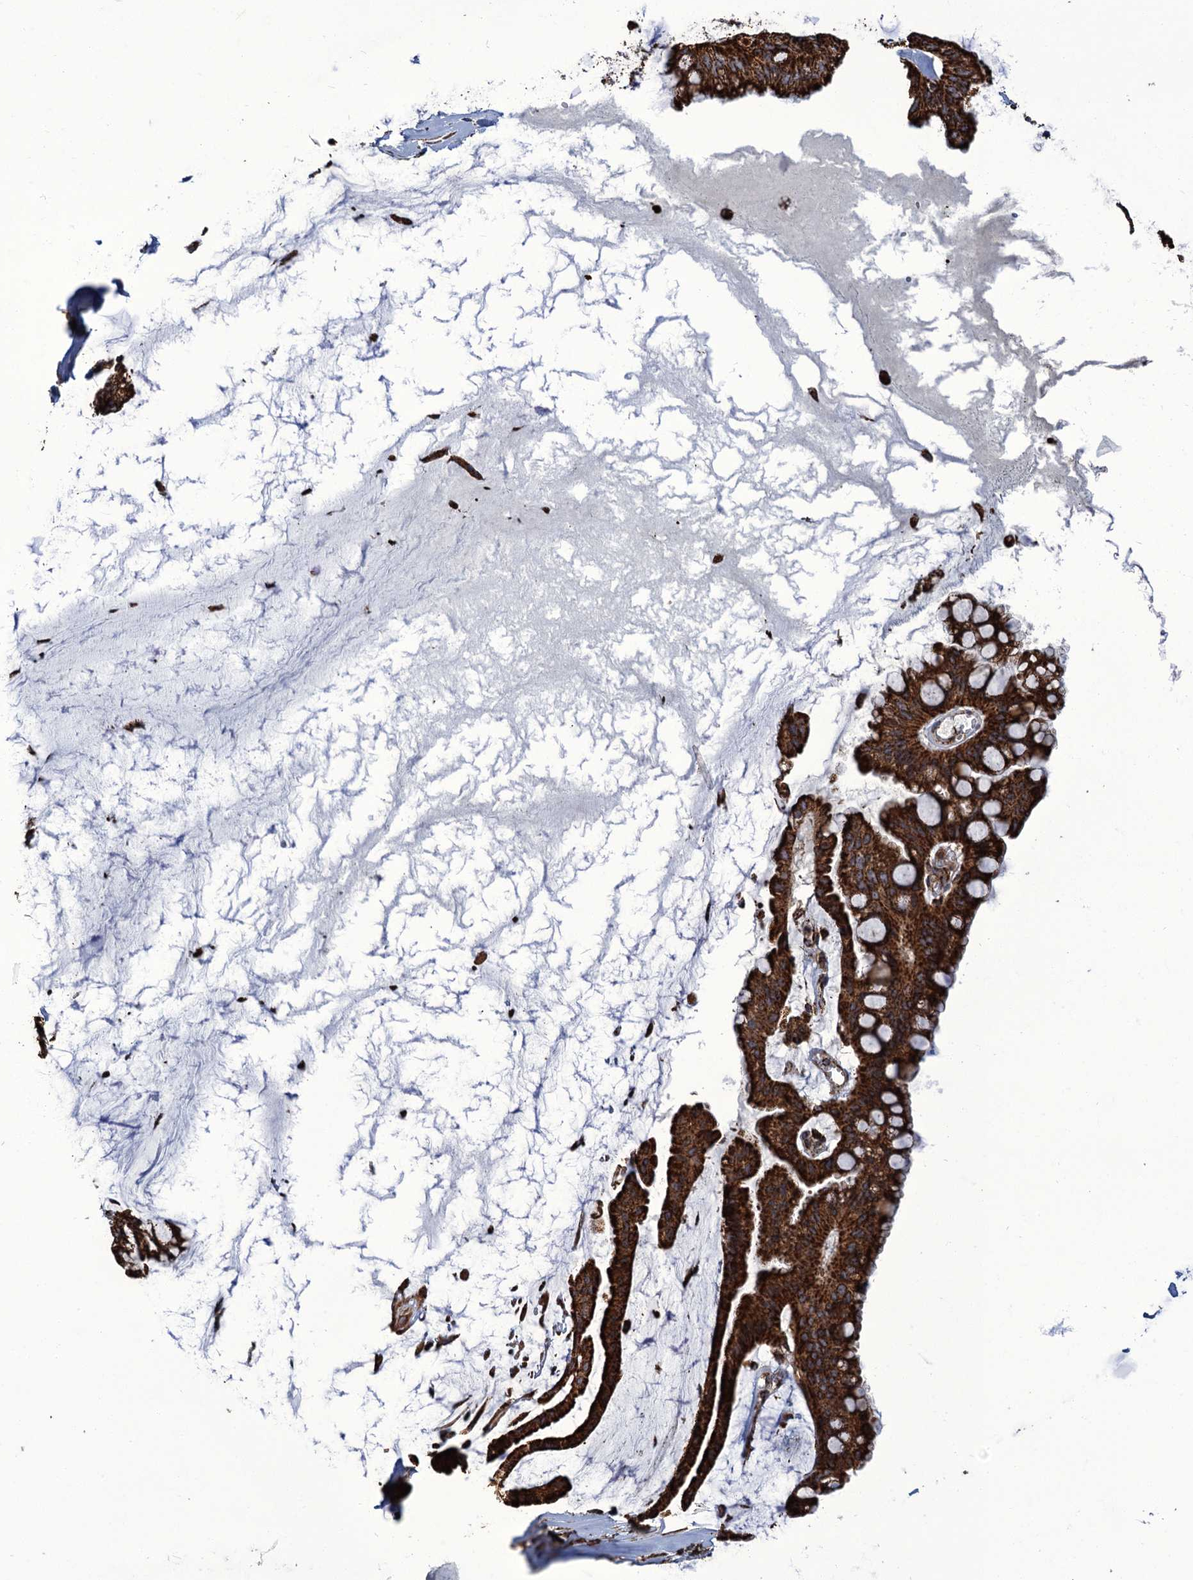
{"staining": {"intensity": "strong", "quantity": ">75%", "location": "cytoplasmic/membranous"}, "tissue": "ovarian cancer", "cell_type": "Tumor cells", "image_type": "cancer", "snomed": [{"axis": "morphology", "description": "Cystadenocarcinoma, mucinous, NOS"}, {"axis": "topography", "description": "Ovary"}], "caption": "A high-resolution histopathology image shows immunohistochemistry staining of mucinous cystadenocarcinoma (ovarian), which exhibits strong cytoplasmic/membranous staining in about >75% of tumor cells.", "gene": "APH1A", "patient": {"sex": "female", "age": 73}}